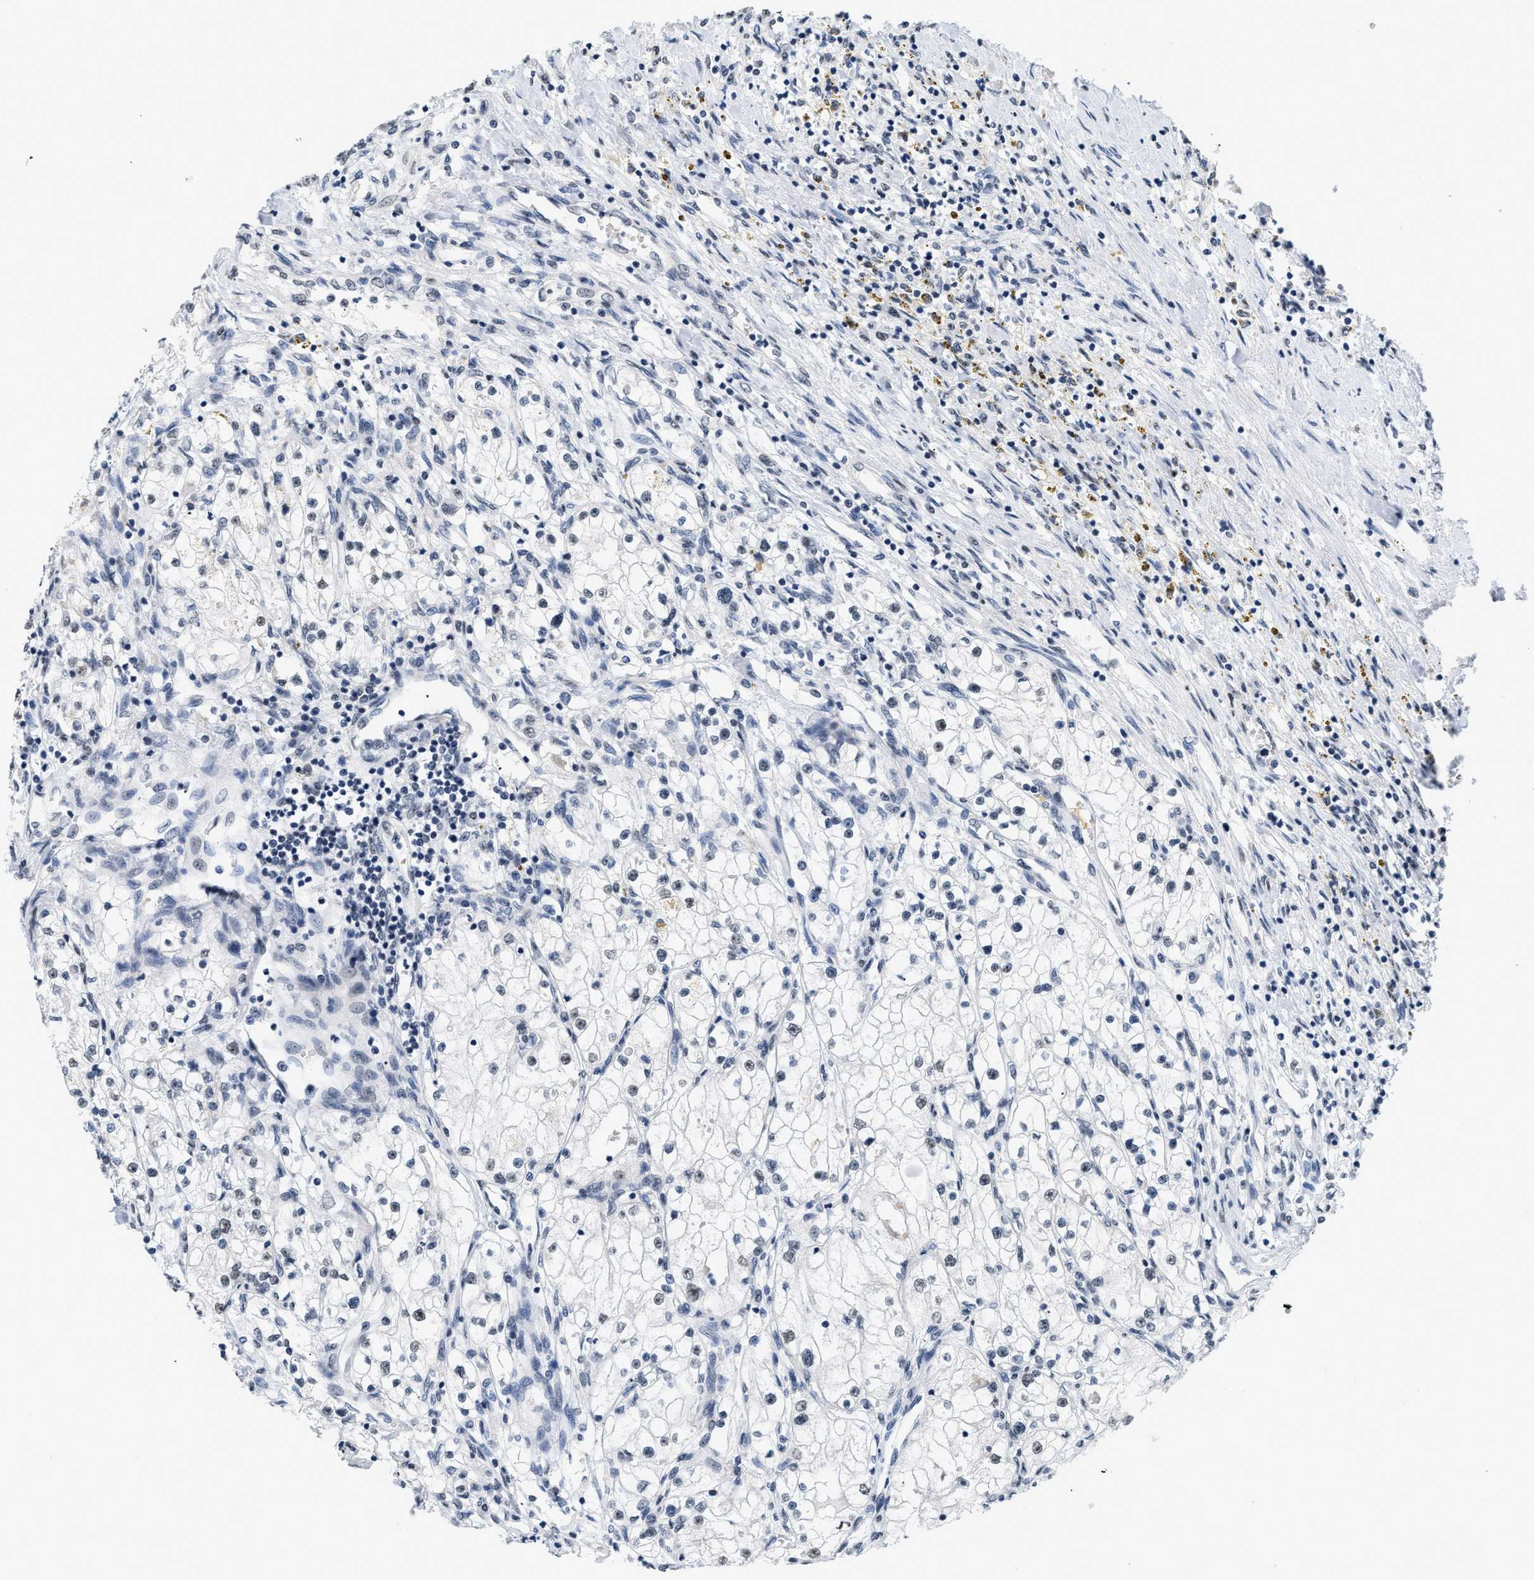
{"staining": {"intensity": "weak", "quantity": "<25%", "location": "nuclear"}, "tissue": "renal cancer", "cell_type": "Tumor cells", "image_type": "cancer", "snomed": [{"axis": "morphology", "description": "Adenocarcinoma, NOS"}, {"axis": "topography", "description": "Kidney"}], "caption": "The micrograph demonstrates no staining of tumor cells in renal cancer.", "gene": "RAF1", "patient": {"sex": "male", "age": 68}}